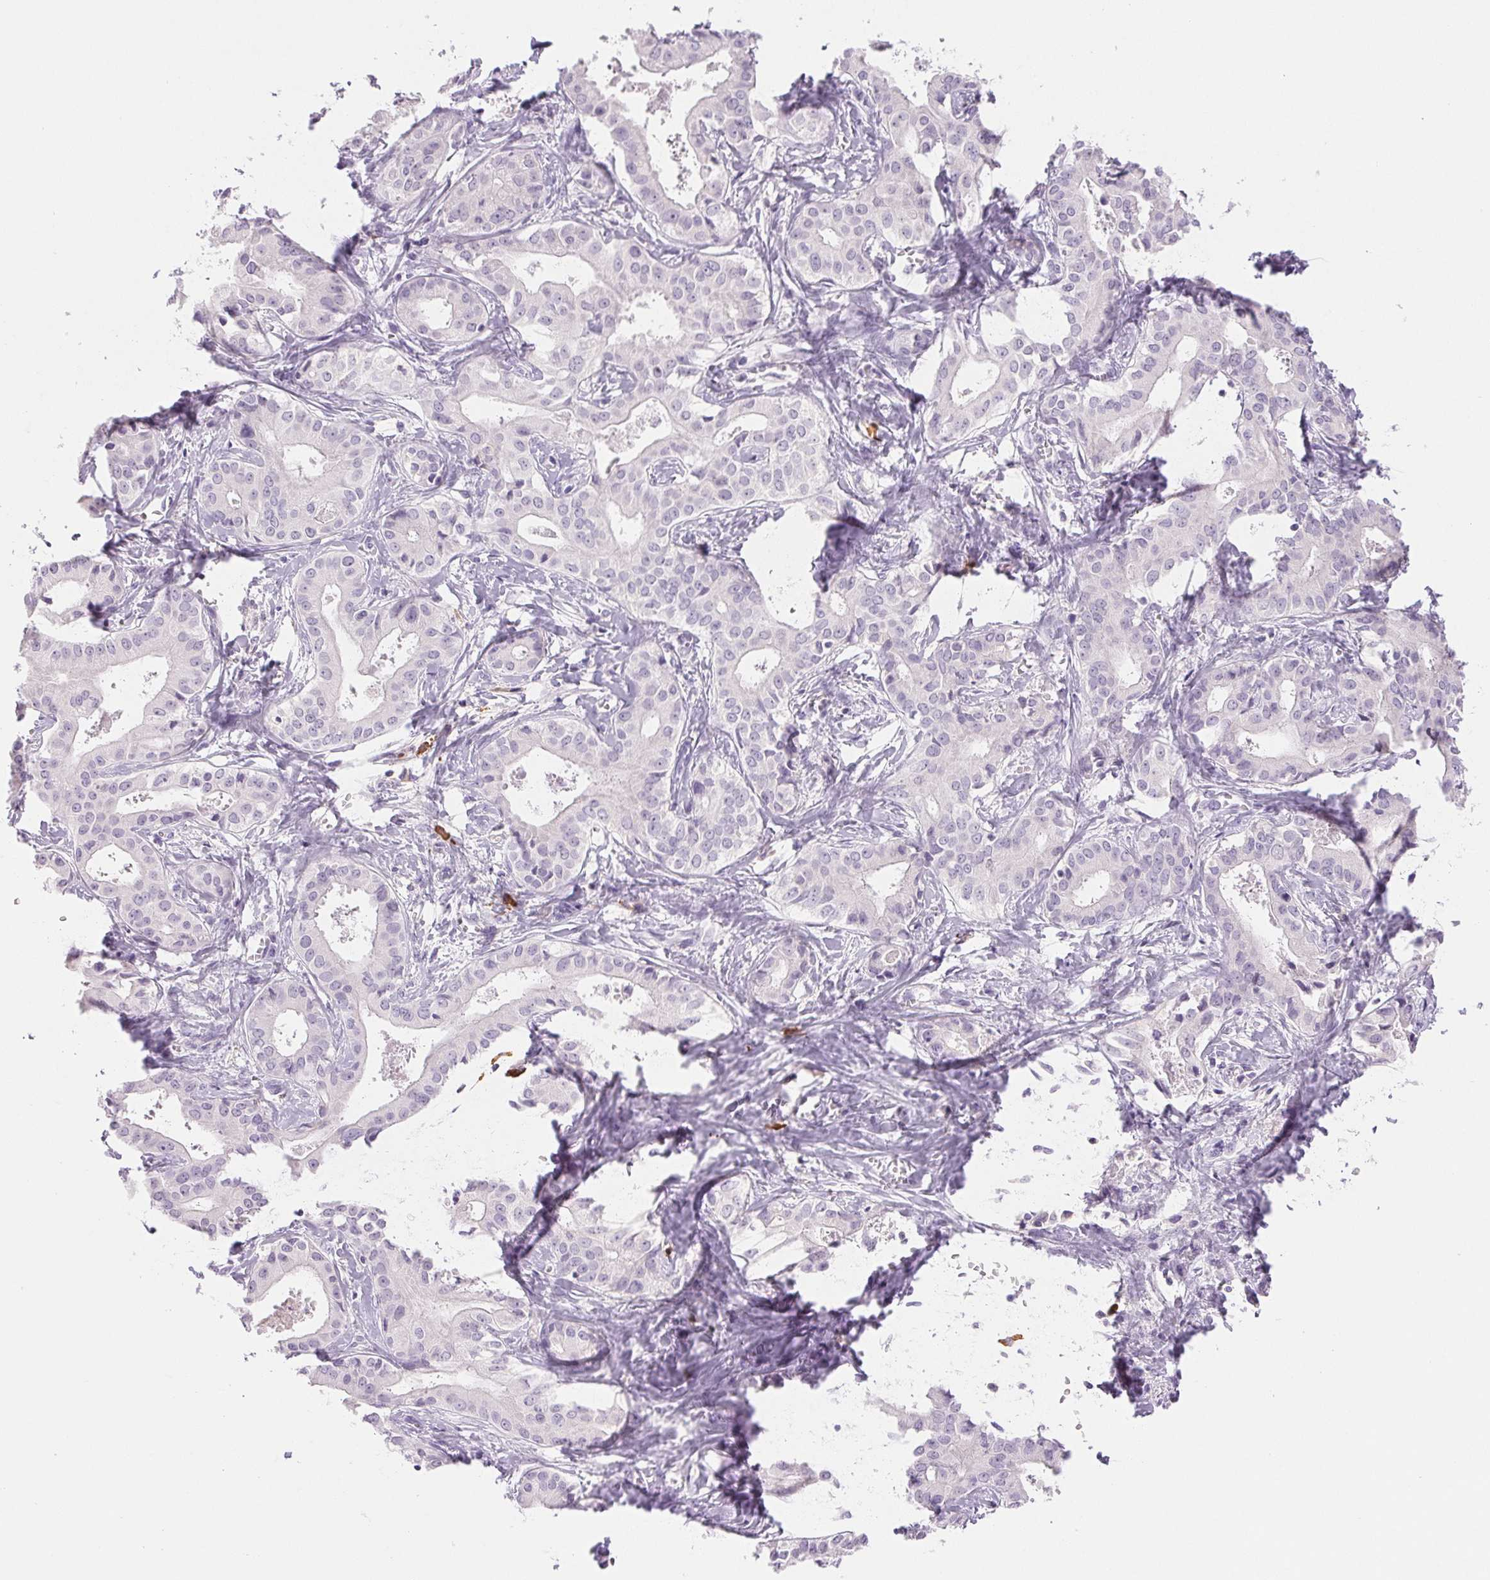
{"staining": {"intensity": "negative", "quantity": "none", "location": "none"}, "tissue": "liver cancer", "cell_type": "Tumor cells", "image_type": "cancer", "snomed": [{"axis": "morphology", "description": "Cholangiocarcinoma"}, {"axis": "topography", "description": "Liver"}], "caption": "This is an IHC image of liver cancer (cholangiocarcinoma). There is no expression in tumor cells.", "gene": "IFIT1B", "patient": {"sex": "female", "age": 65}}